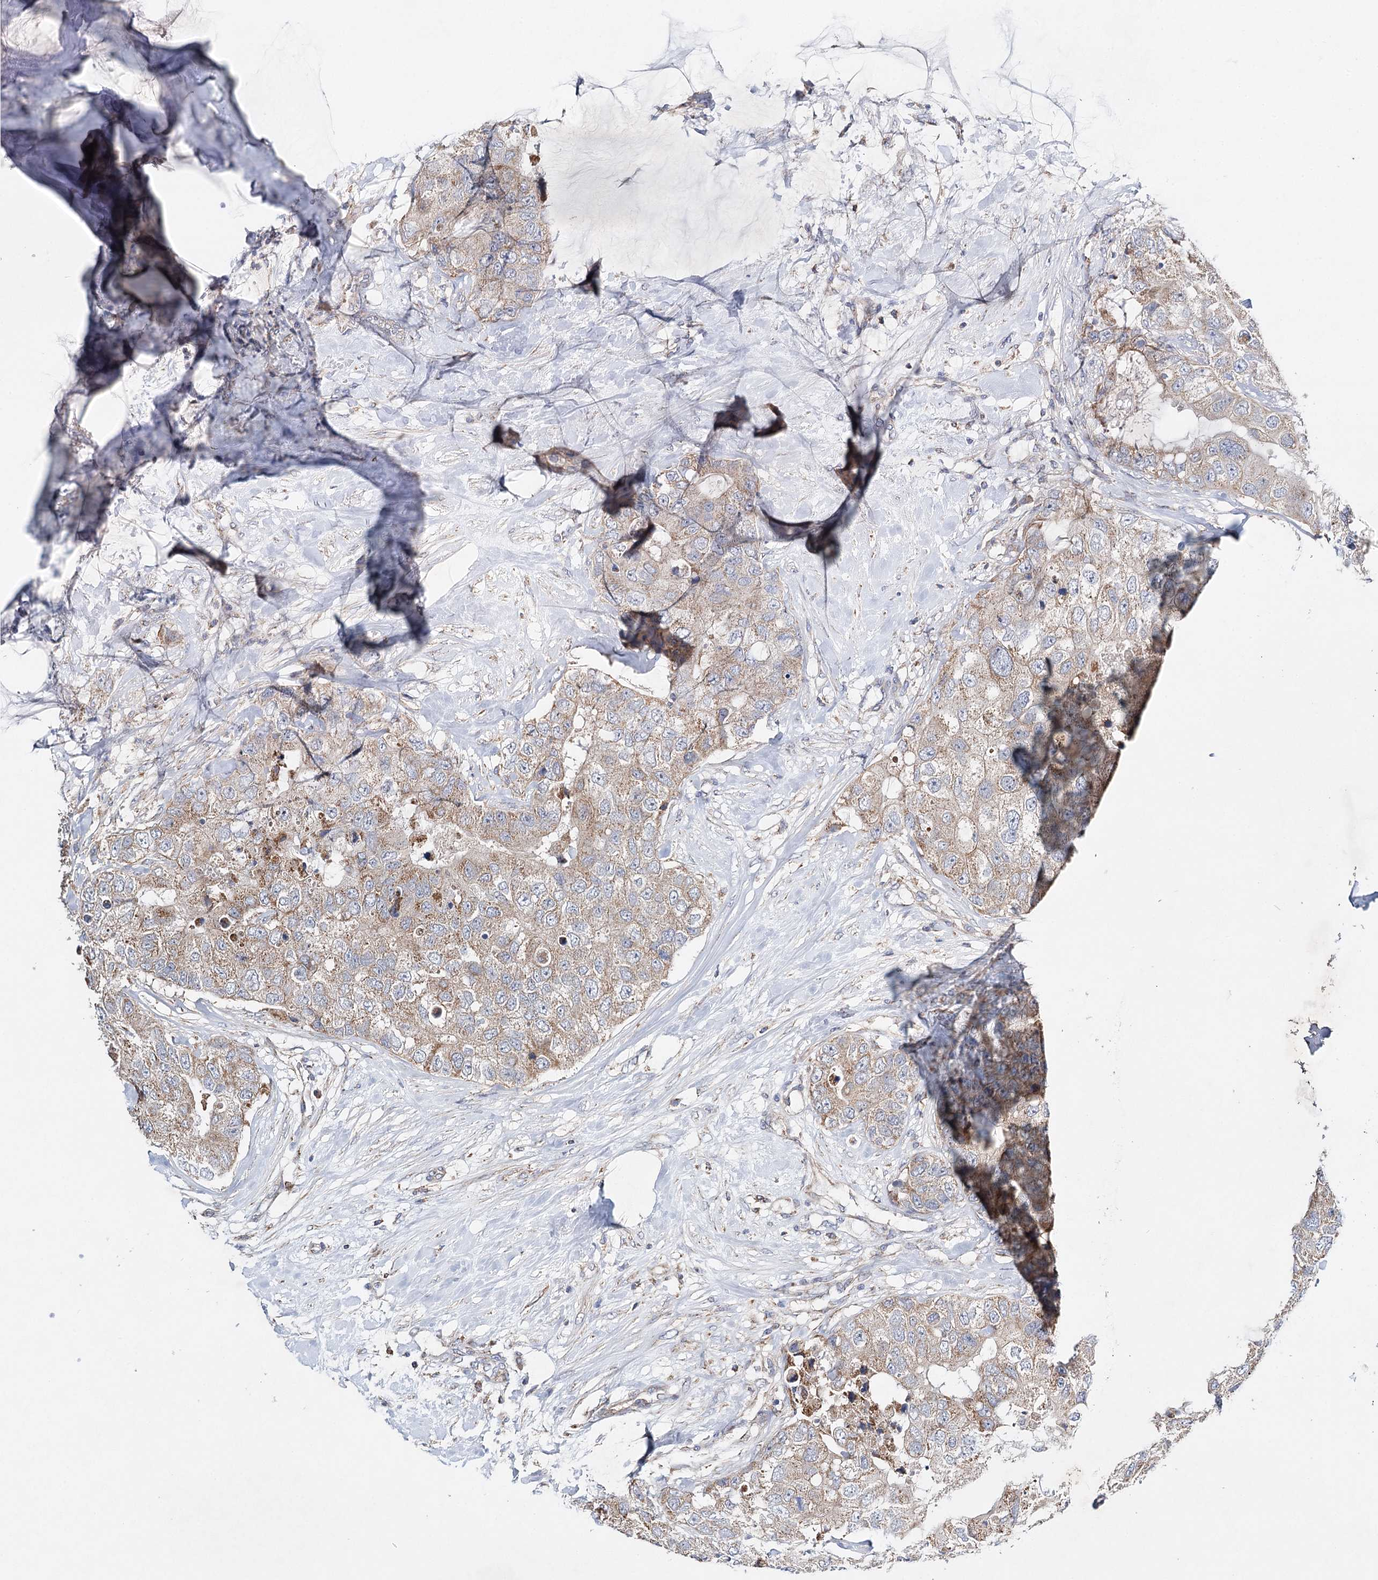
{"staining": {"intensity": "weak", "quantity": ">75%", "location": "cytoplasmic/membranous"}, "tissue": "breast cancer", "cell_type": "Tumor cells", "image_type": "cancer", "snomed": [{"axis": "morphology", "description": "Duct carcinoma"}, {"axis": "topography", "description": "Breast"}], "caption": "Protein analysis of breast infiltrating ductal carcinoma tissue displays weak cytoplasmic/membranous expression in approximately >75% of tumor cells.", "gene": "CFAP46", "patient": {"sex": "female", "age": 62}}